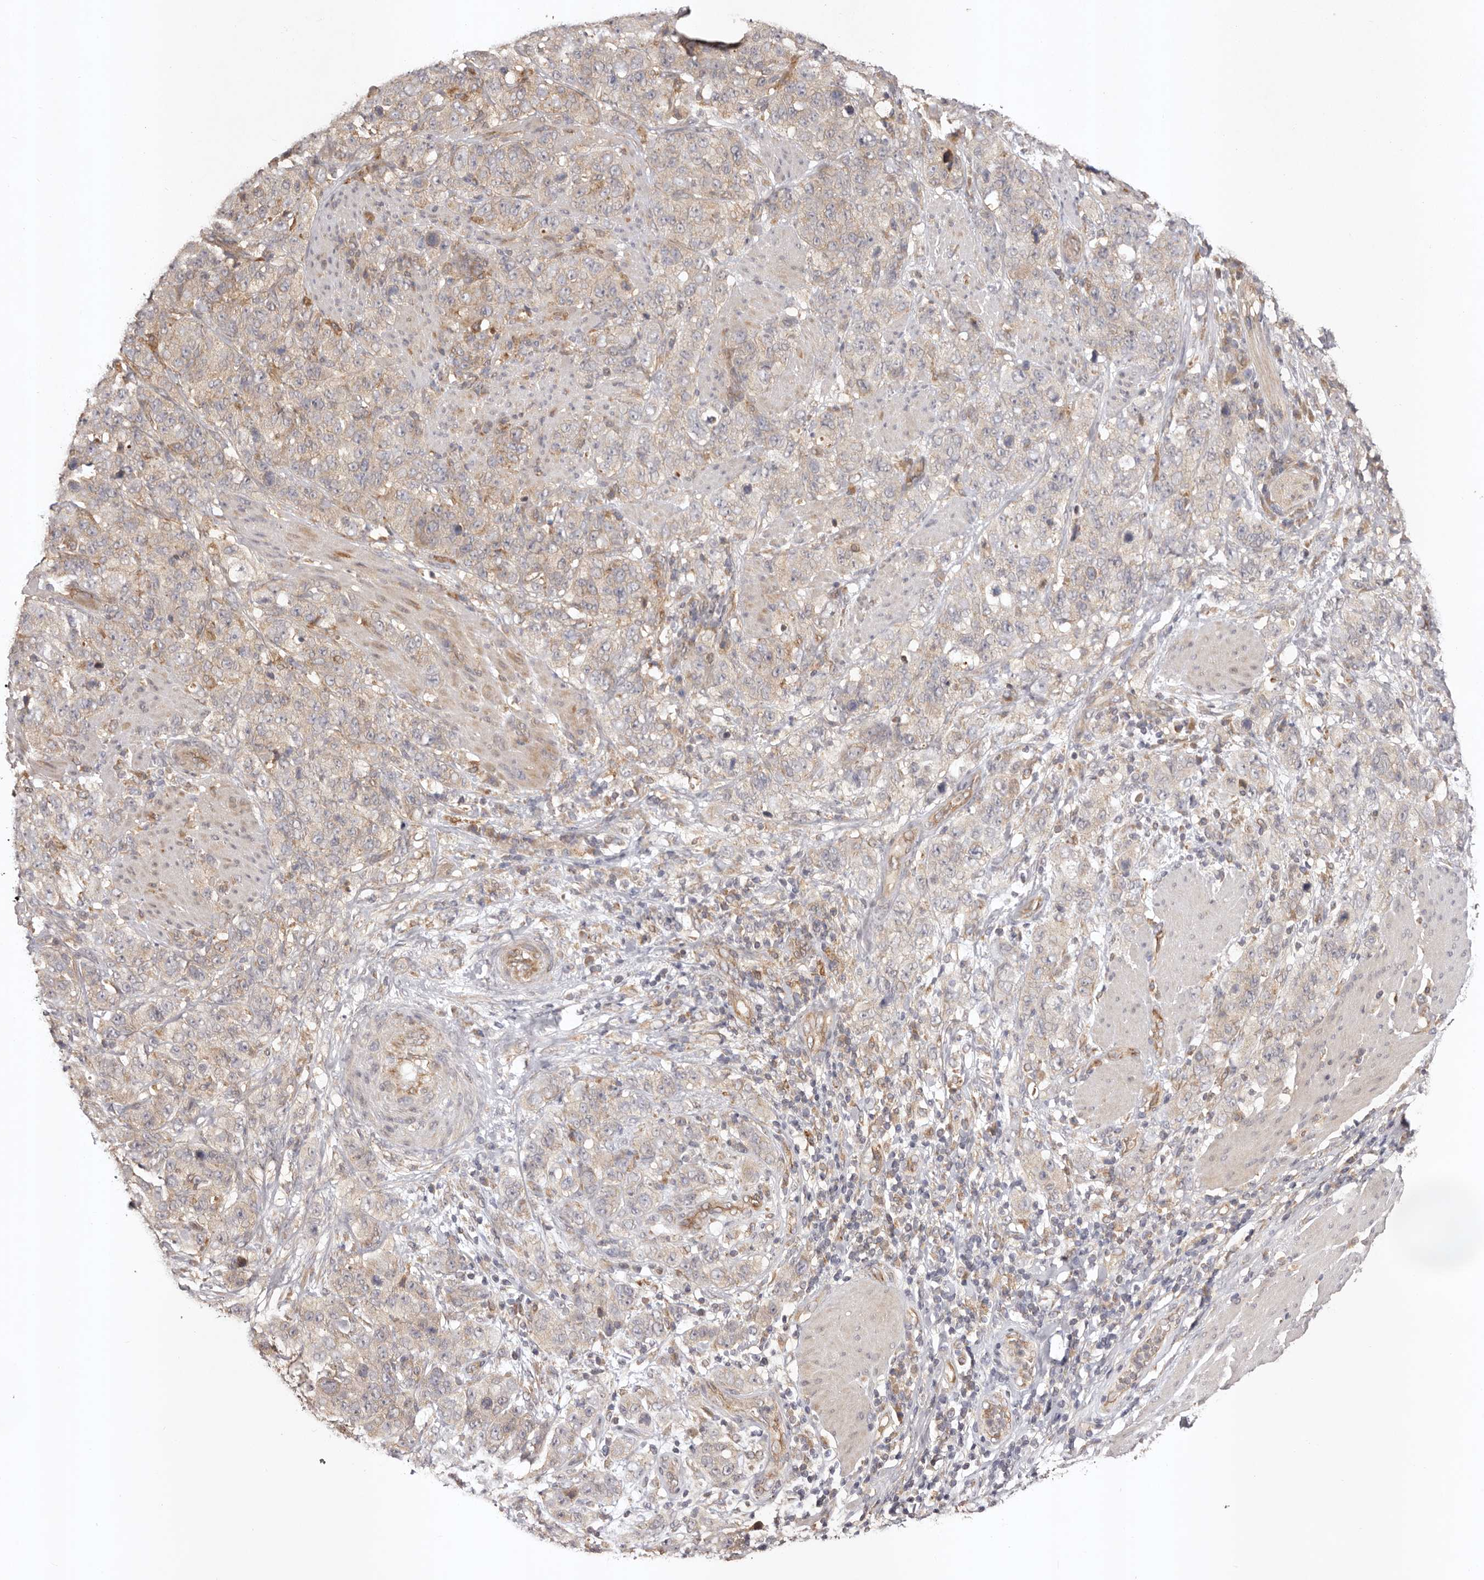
{"staining": {"intensity": "weak", "quantity": "<25%", "location": "cytoplasmic/membranous"}, "tissue": "stomach cancer", "cell_type": "Tumor cells", "image_type": "cancer", "snomed": [{"axis": "morphology", "description": "Adenocarcinoma, NOS"}, {"axis": "topography", "description": "Stomach"}], "caption": "An image of stomach cancer (adenocarcinoma) stained for a protein displays no brown staining in tumor cells.", "gene": "UBR2", "patient": {"sex": "male", "age": 48}}